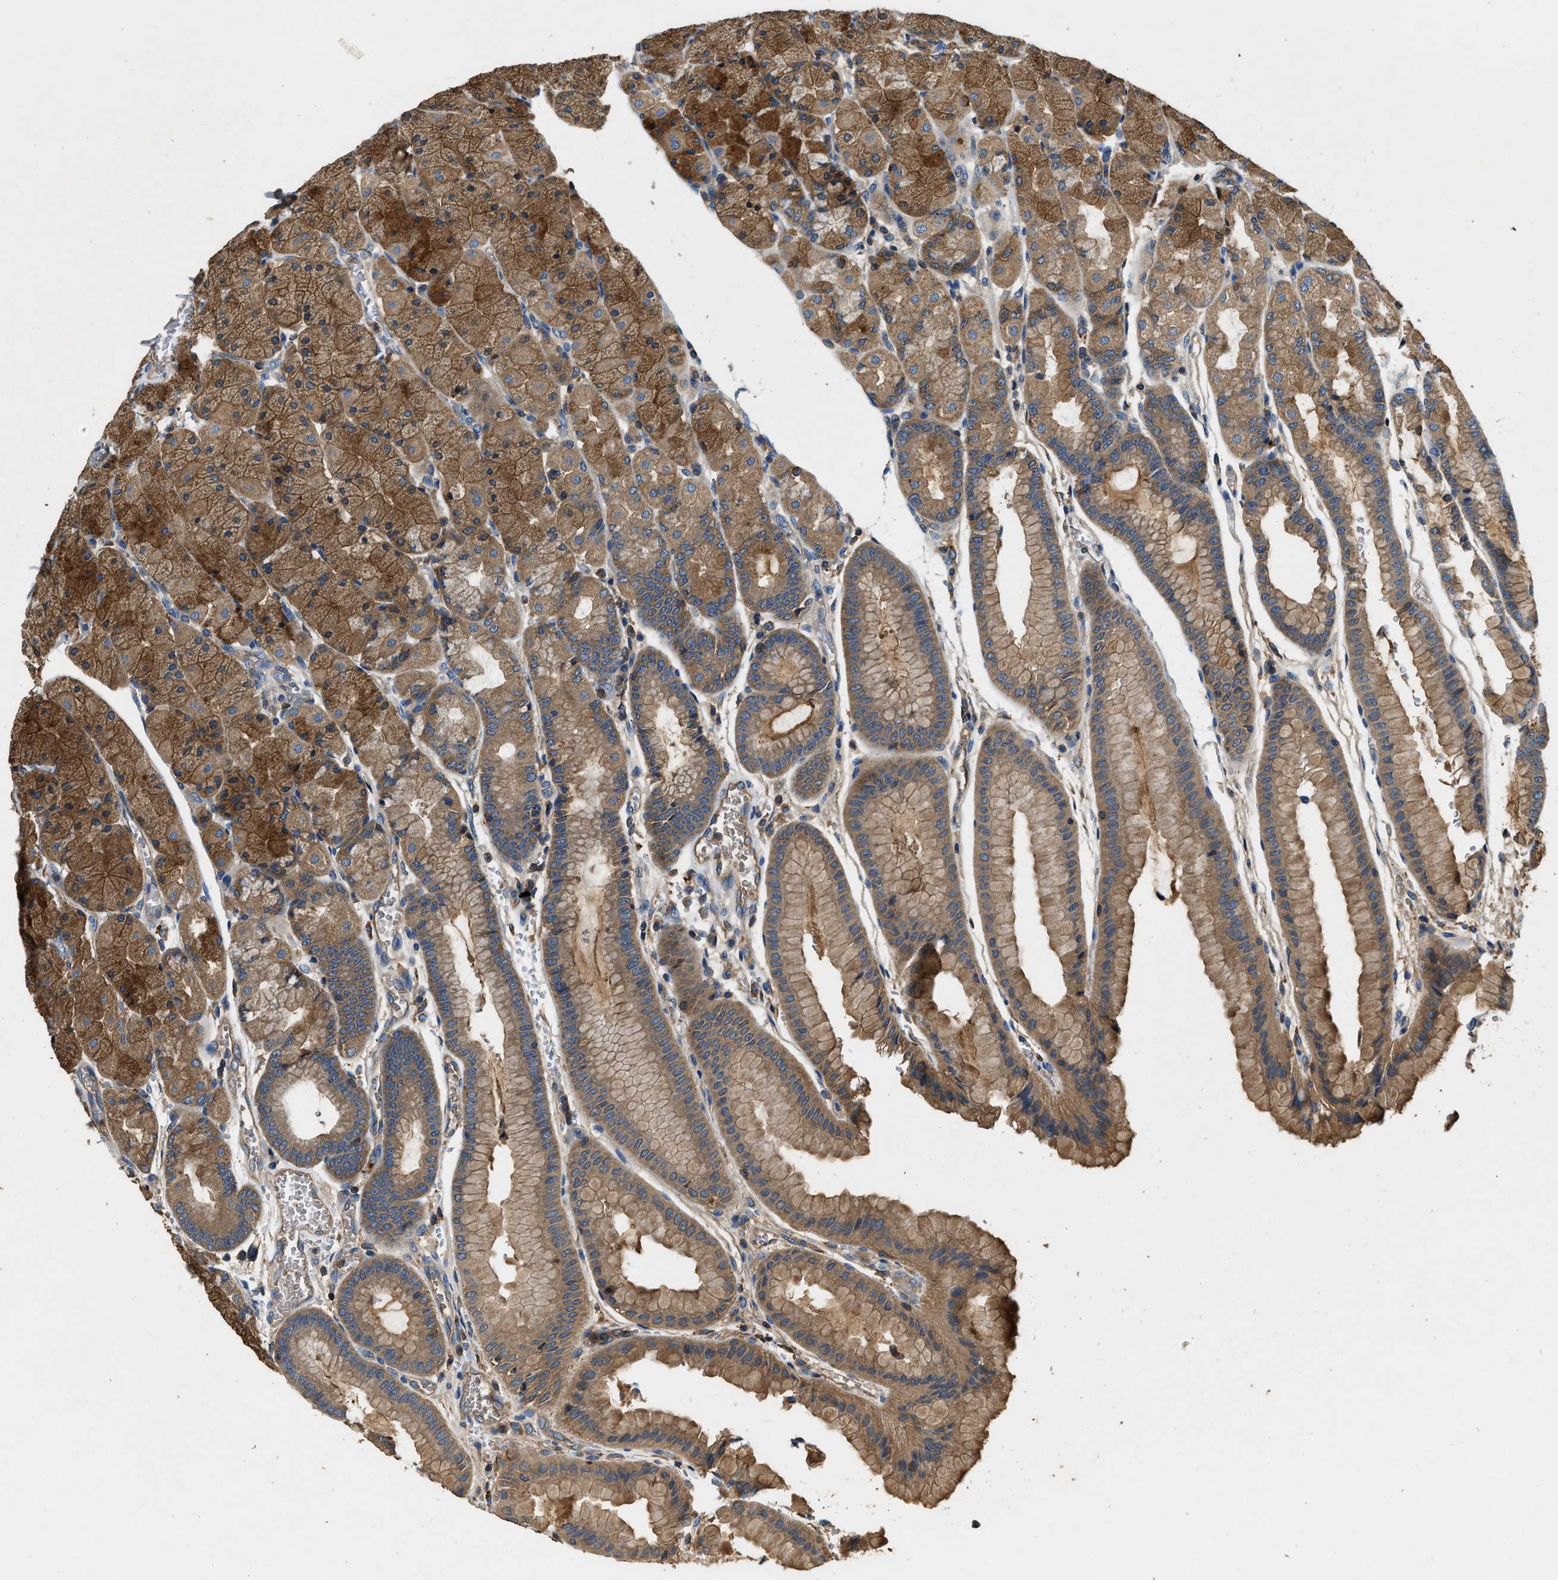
{"staining": {"intensity": "strong", "quantity": "25%-75%", "location": "cytoplasmic/membranous"}, "tissue": "stomach", "cell_type": "Glandular cells", "image_type": "normal", "snomed": [{"axis": "morphology", "description": "Normal tissue, NOS"}, {"axis": "morphology", "description": "Carcinoid, malignant, NOS"}, {"axis": "topography", "description": "Stomach, upper"}], "caption": "The histopathology image exhibits immunohistochemical staining of unremarkable stomach. There is strong cytoplasmic/membranous positivity is identified in about 25%-75% of glandular cells.", "gene": "BLOC1S1", "patient": {"sex": "male", "age": 39}}